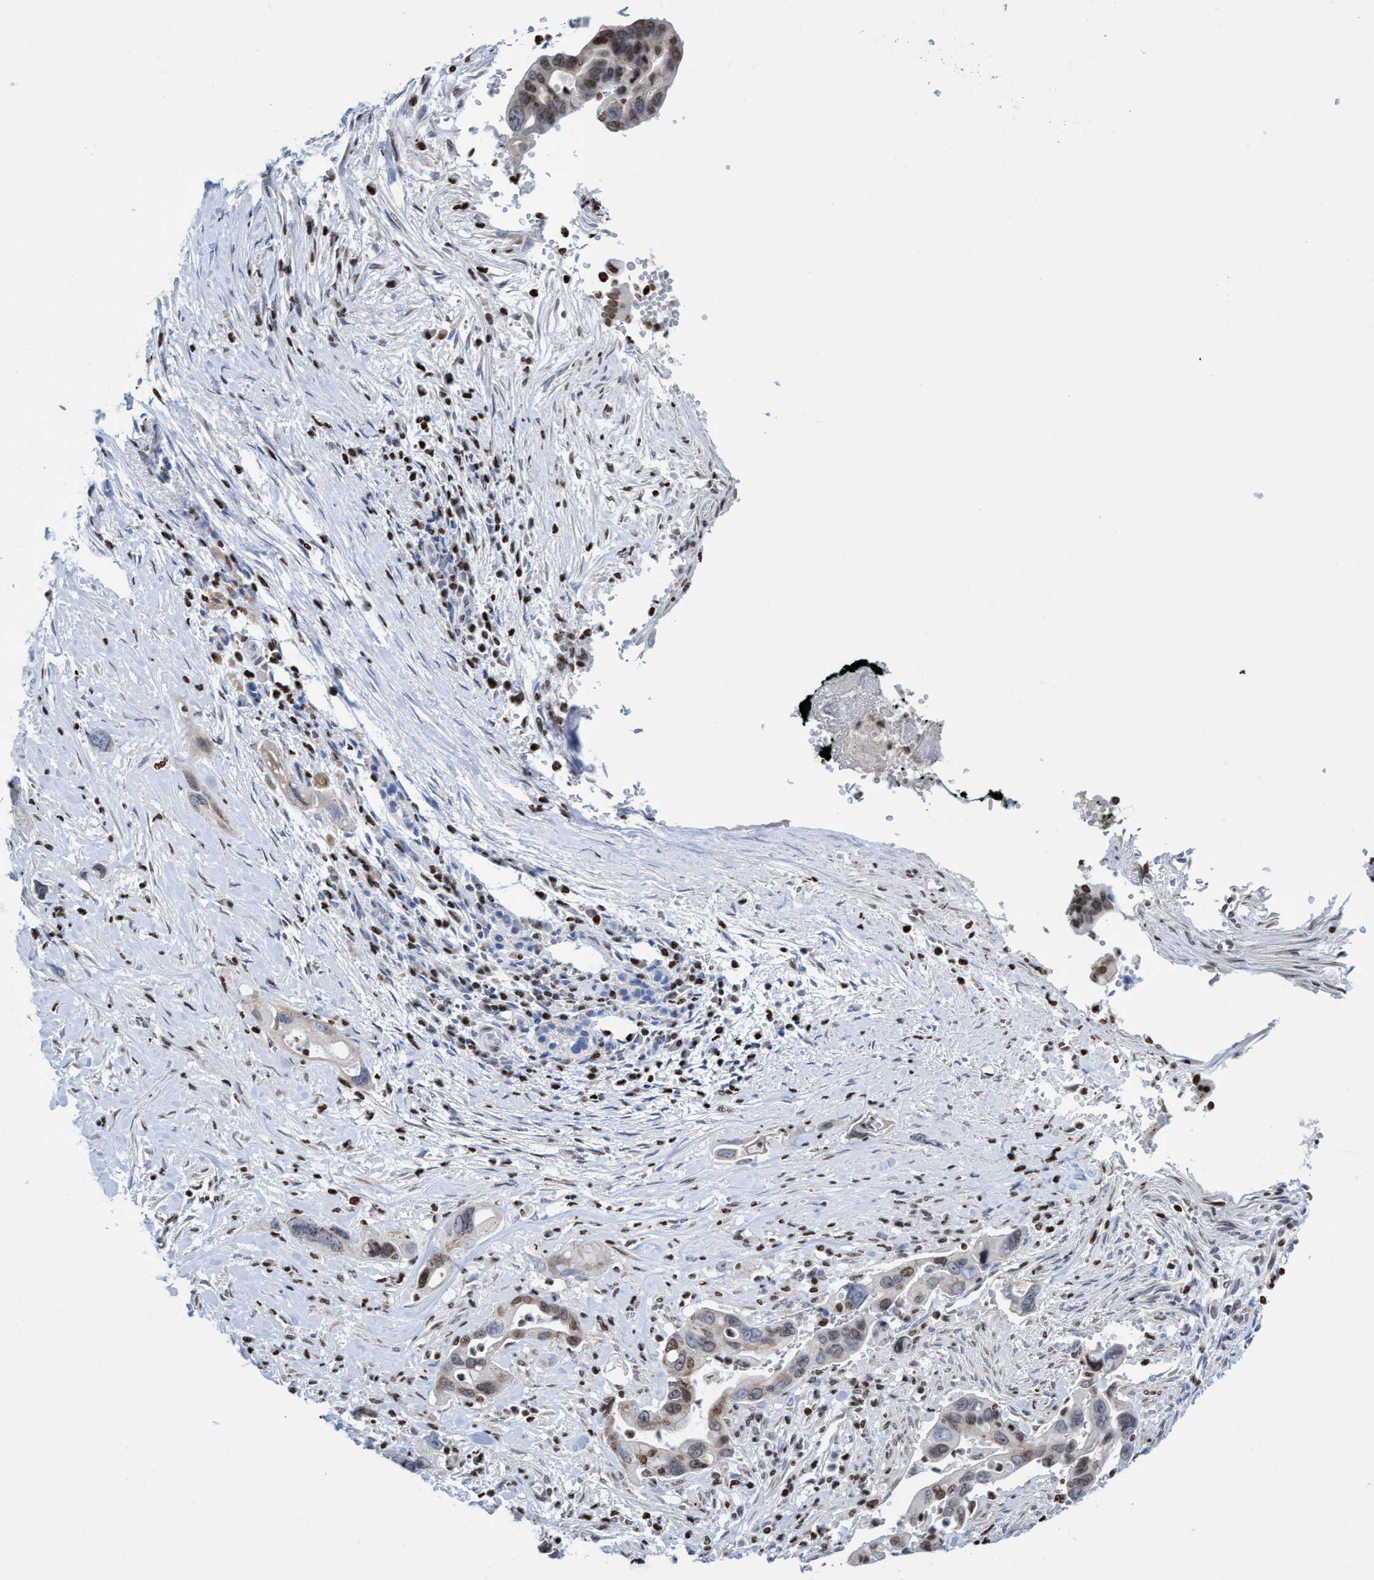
{"staining": {"intensity": "moderate", "quantity": "25%-75%", "location": "nuclear"}, "tissue": "pancreatic cancer", "cell_type": "Tumor cells", "image_type": "cancer", "snomed": [{"axis": "morphology", "description": "Adenocarcinoma, NOS"}, {"axis": "topography", "description": "Pancreas"}], "caption": "About 25%-75% of tumor cells in human pancreatic cancer (adenocarcinoma) display moderate nuclear protein positivity as visualized by brown immunohistochemical staining.", "gene": "CBX2", "patient": {"sex": "female", "age": 70}}